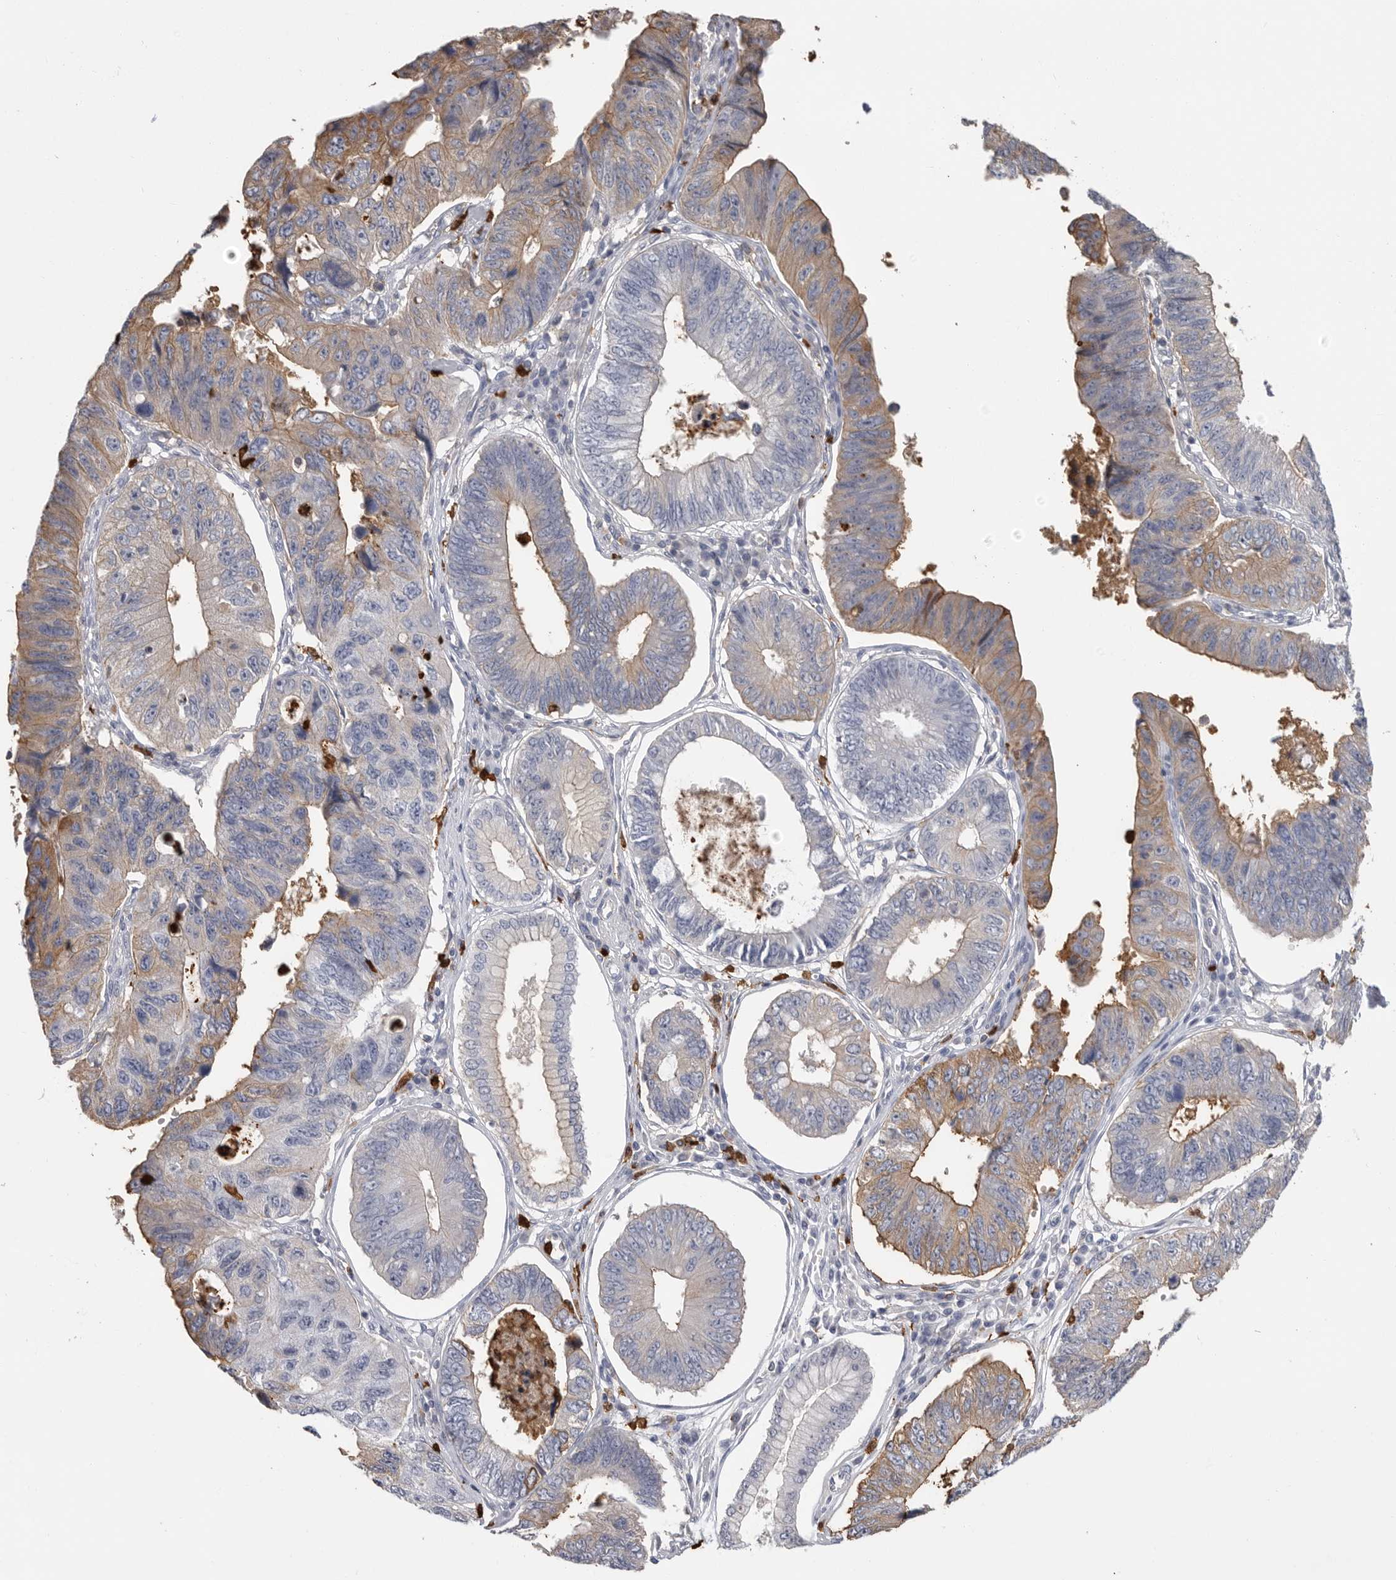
{"staining": {"intensity": "weak", "quantity": "25%-75%", "location": "cytoplasmic/membranous"}, "tissue": "stomach cancer", "cell_type": "Tumor cells", "image_type": "cancer", "snomed": [{"axis": "morphology", "description": "Adenocarcinoma, NOS"}, {"axis": "topography", "description": "Stomach"}], "caption": "Immunohistochemistry (IHC) histopathology image of human stomach adenocarcinoma stained for a protein (brown), which reveals low levels of weak cytoplasmic/membranous staining in approximately 25%-75% of tumor cells.", "gene": "CYB561D1", "patient": {"sex": "male", "age": 59}}